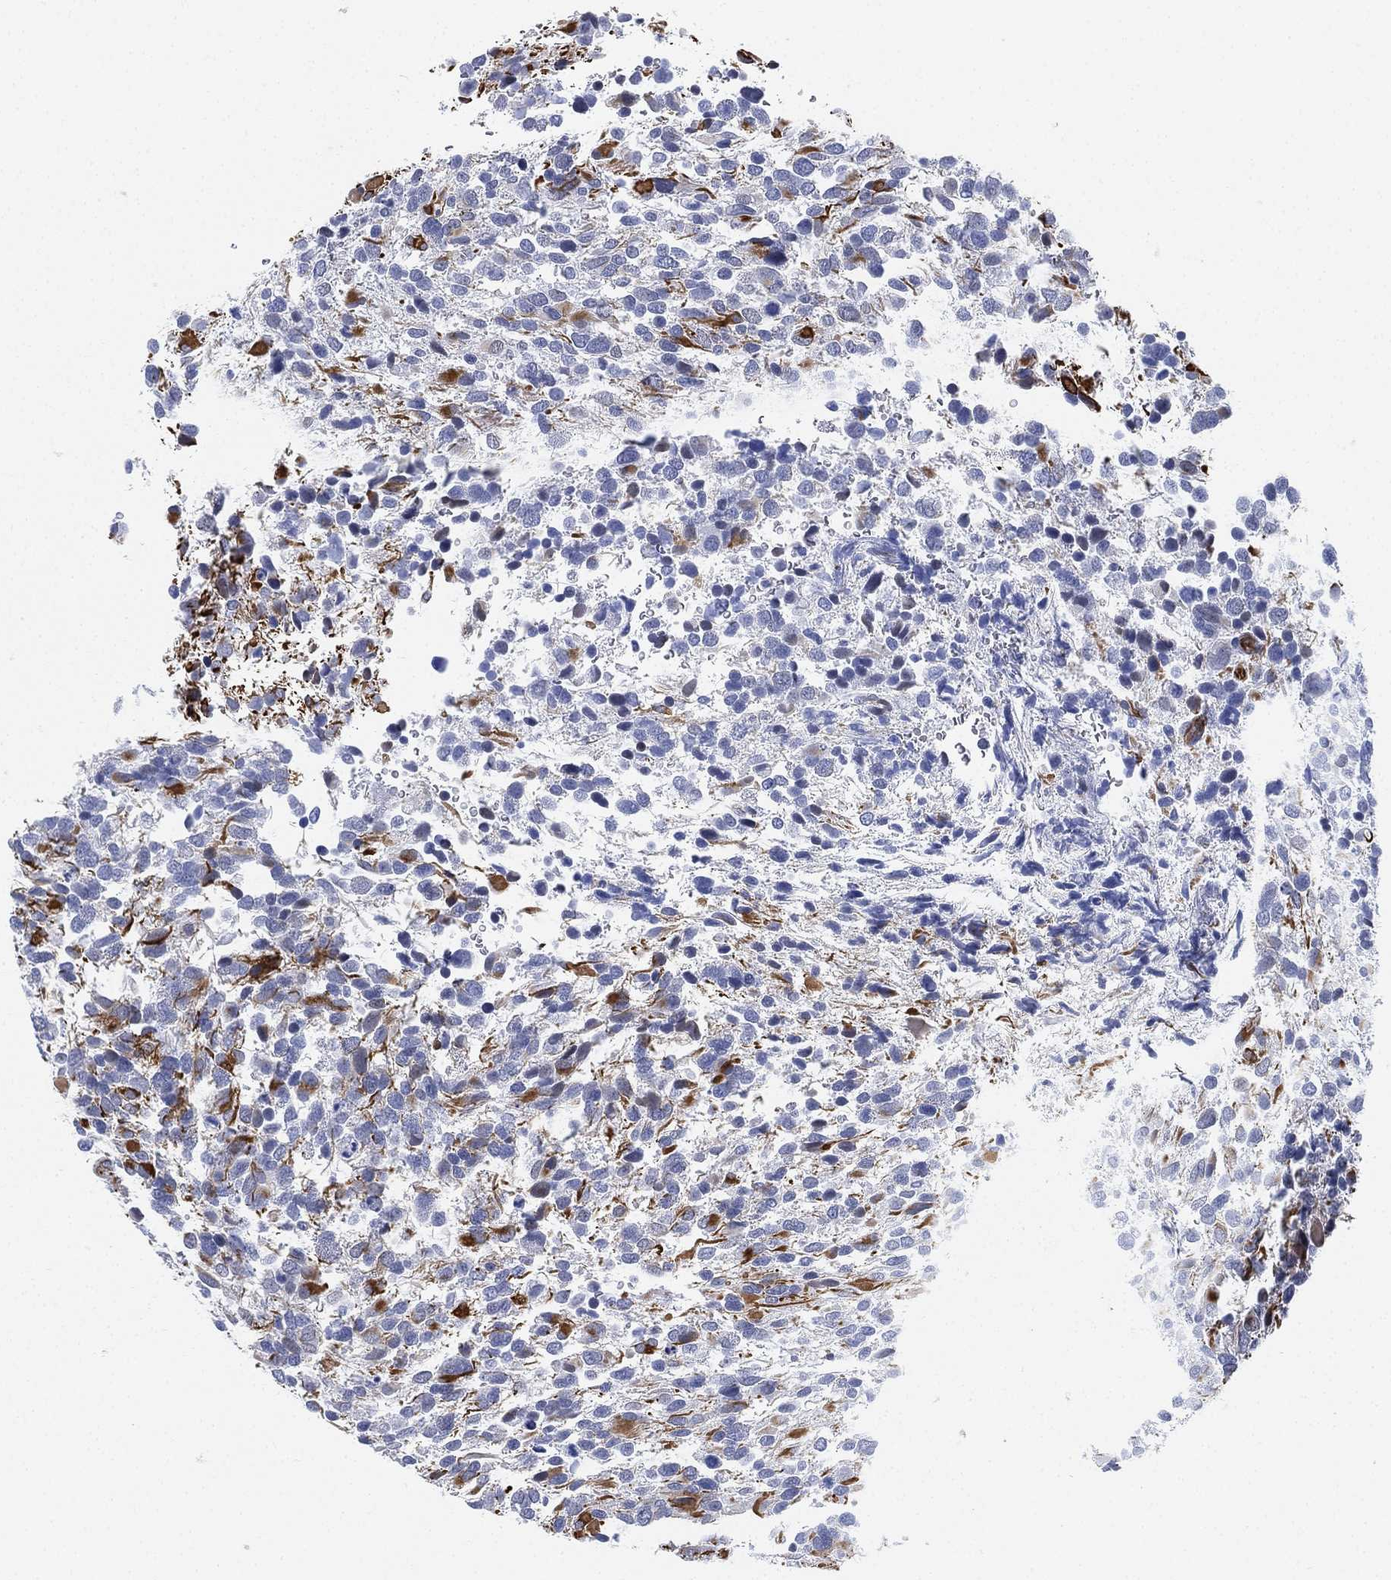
{"staining": {"intensity": "moderate", "quantity": "<25%", "location": "cytoplasmic/membranous"}, "tissue": "glioma", "cell_type": "Tumor cells", "image_type": "cancer", "snomed": [{"axis": "morphology", "description": "Glioma, malignant, Low grade"}, {"axis": "topography", "description": "Brain"}], "caption": "Immunohistochemistry (IHC) of glioma exhibits low levels of moderate cytoplasmic/membranous staining in approximately <25% of tumor cells. The protein of interest is stained brown, and the nuclei are stained in blue (DAB (3,3'-diaminobenzidine) IHC with brightfield microscopy, high magnification).", "gene": "PSKH2", "patient": {"sex": "female", "age": 32}}